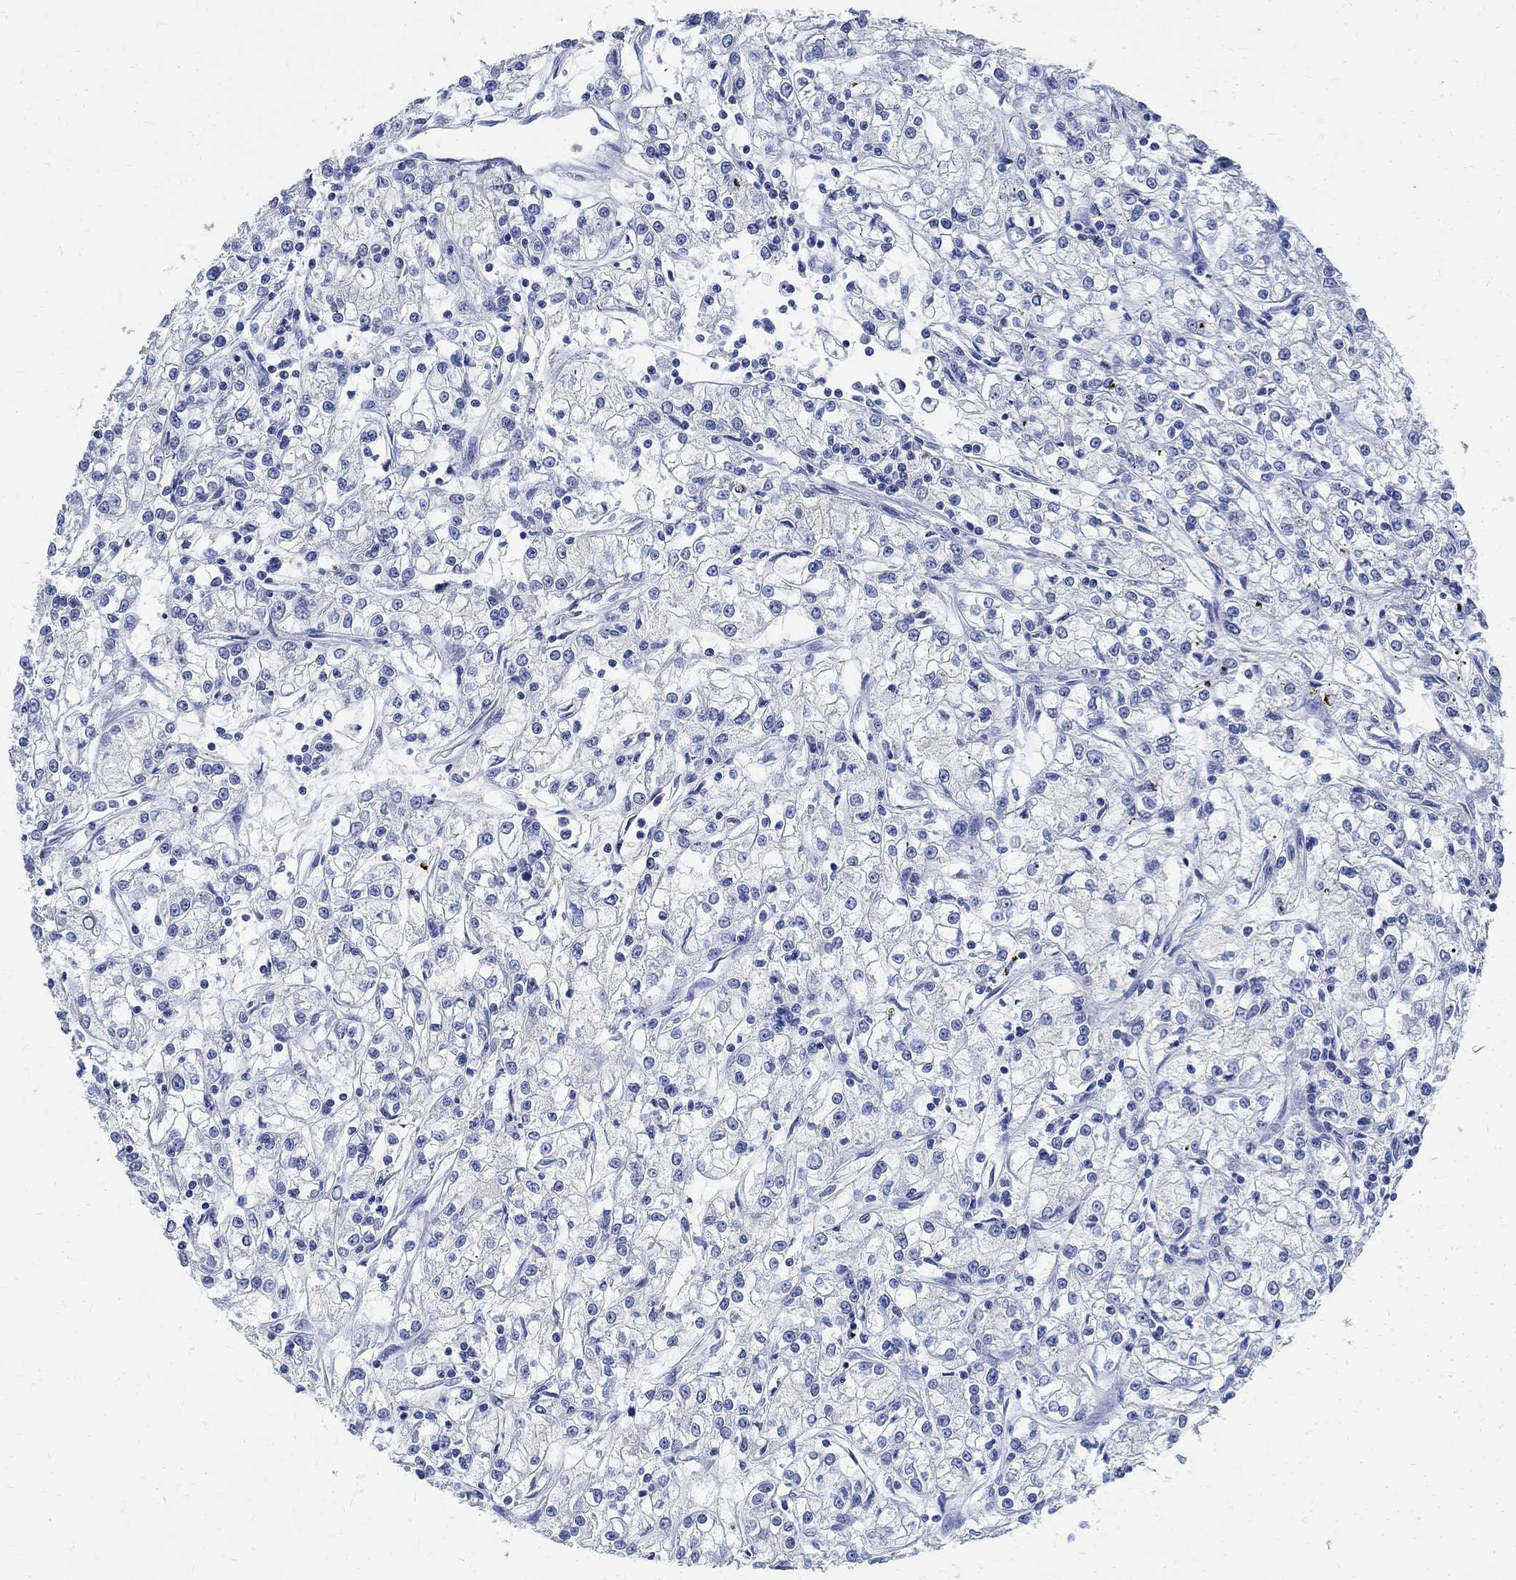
{"staining": {"intensity": "negative", "quantity": "none", "location": "none"}, "tissue": "renal cancer", "cell_type": "Tumor cells", "image_type": "cancer", "snomed": [{"axis": "morphology", "description": "Adenocarcinoma, NOS"}, {"axis": "topography", "description": "Kidney"}], "caption": "Tumor cells show no significant expression in renal cancer.", "gene": "PRX", "patient": {"sex": "female", "age": 59}}